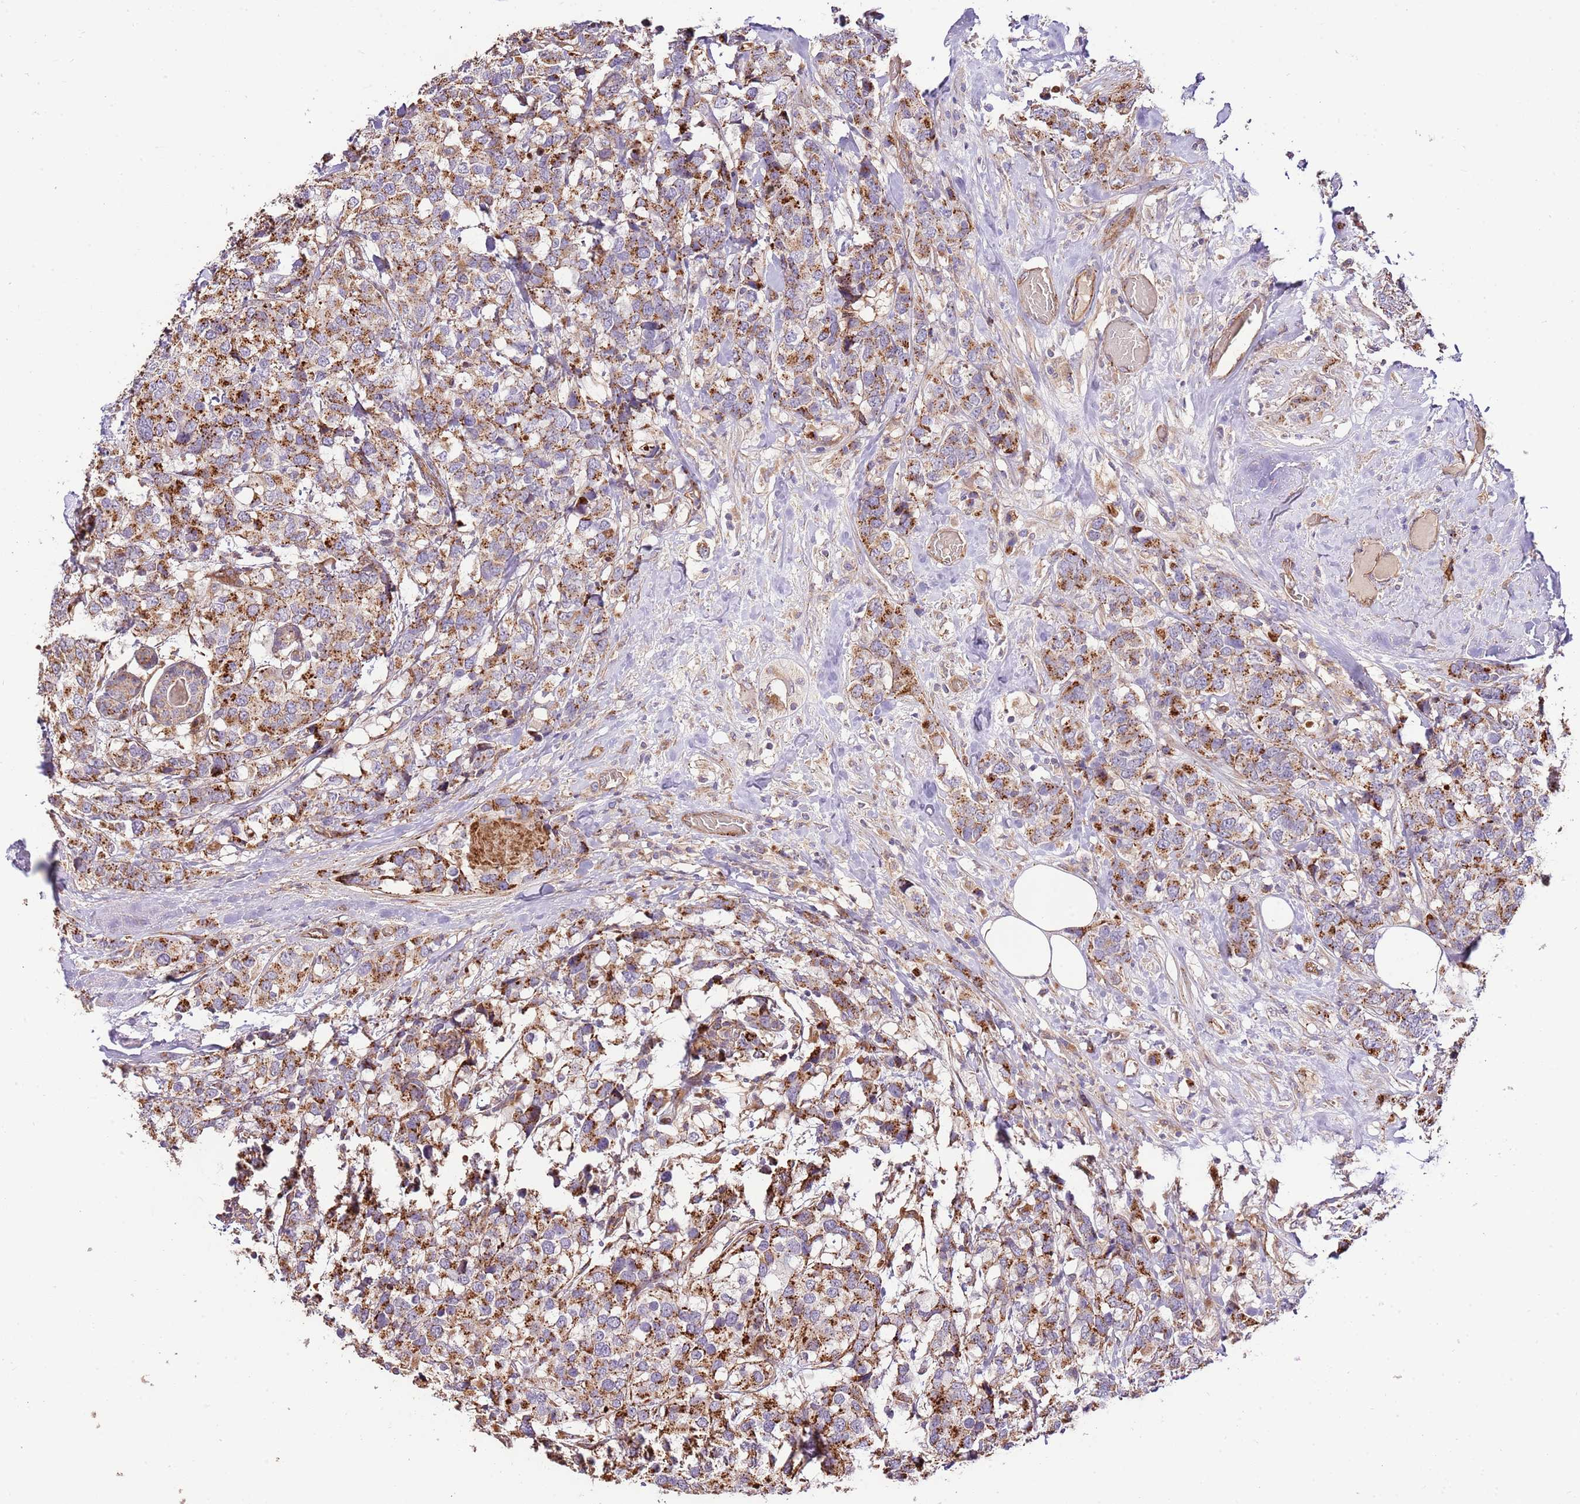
{"staining": {"intensity": "moderate", "quantity": ">75%", "location": "cytoplasmic/membranous"}, "tissue": "breast cancer", "cell_type": "Tumor cells", "image_type": "cancer", "snomed": [{"axis": "morphology", "description": "Lobular carcinoma"}, {"axis": "topography", "description": "Breast"}], "caption": "Moderate cytoplasmic/membranous protein staining is identified in about >75% of tumor cells in lobular carcinoma (breast).", "gene": "DOCK6", "patient": {"sex": "female", "age": 59}}